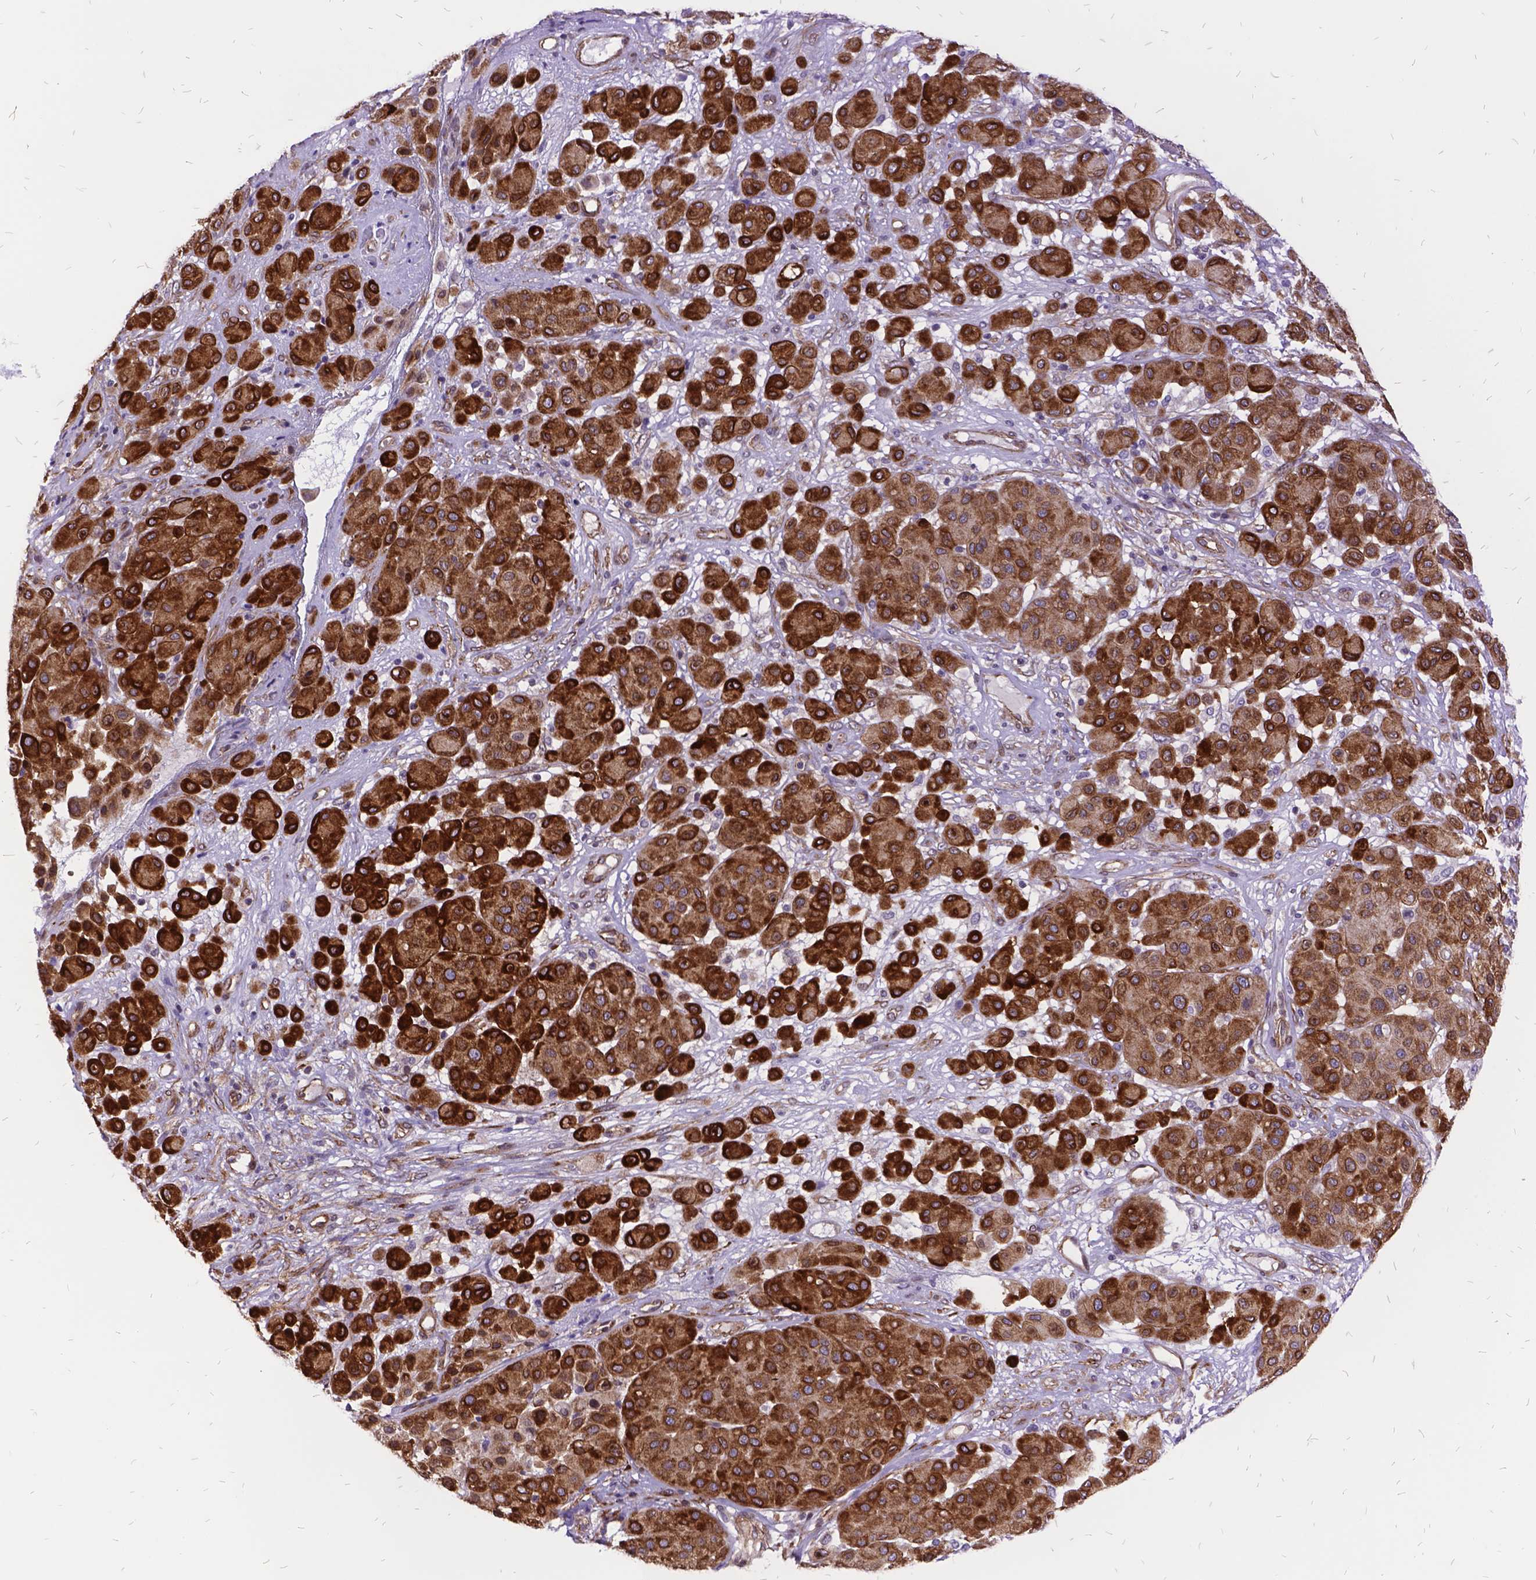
{"staining": {"intensity": "strong", "quantity": ">75%", "location": "cytoplasmic/membranous"}, "tissue": "melanoma", "cell_type": "Tumor cells", "image_type": "cancer", "snomed": [{"axis": "morphology", "description": "Malignant melanoma, Metastatic site"}, {"axis": "topography", "description": "Smooth muscle"}], "caption": "DAB immunohistochemical staining of human malignant melanoma (metastatic site) demonstrates strong cytoplasmic/membranous protein positivity in approximately >75% of tumor cells.", "gene": "GRB7", "patient": {"sex": "male", "age": 41}}